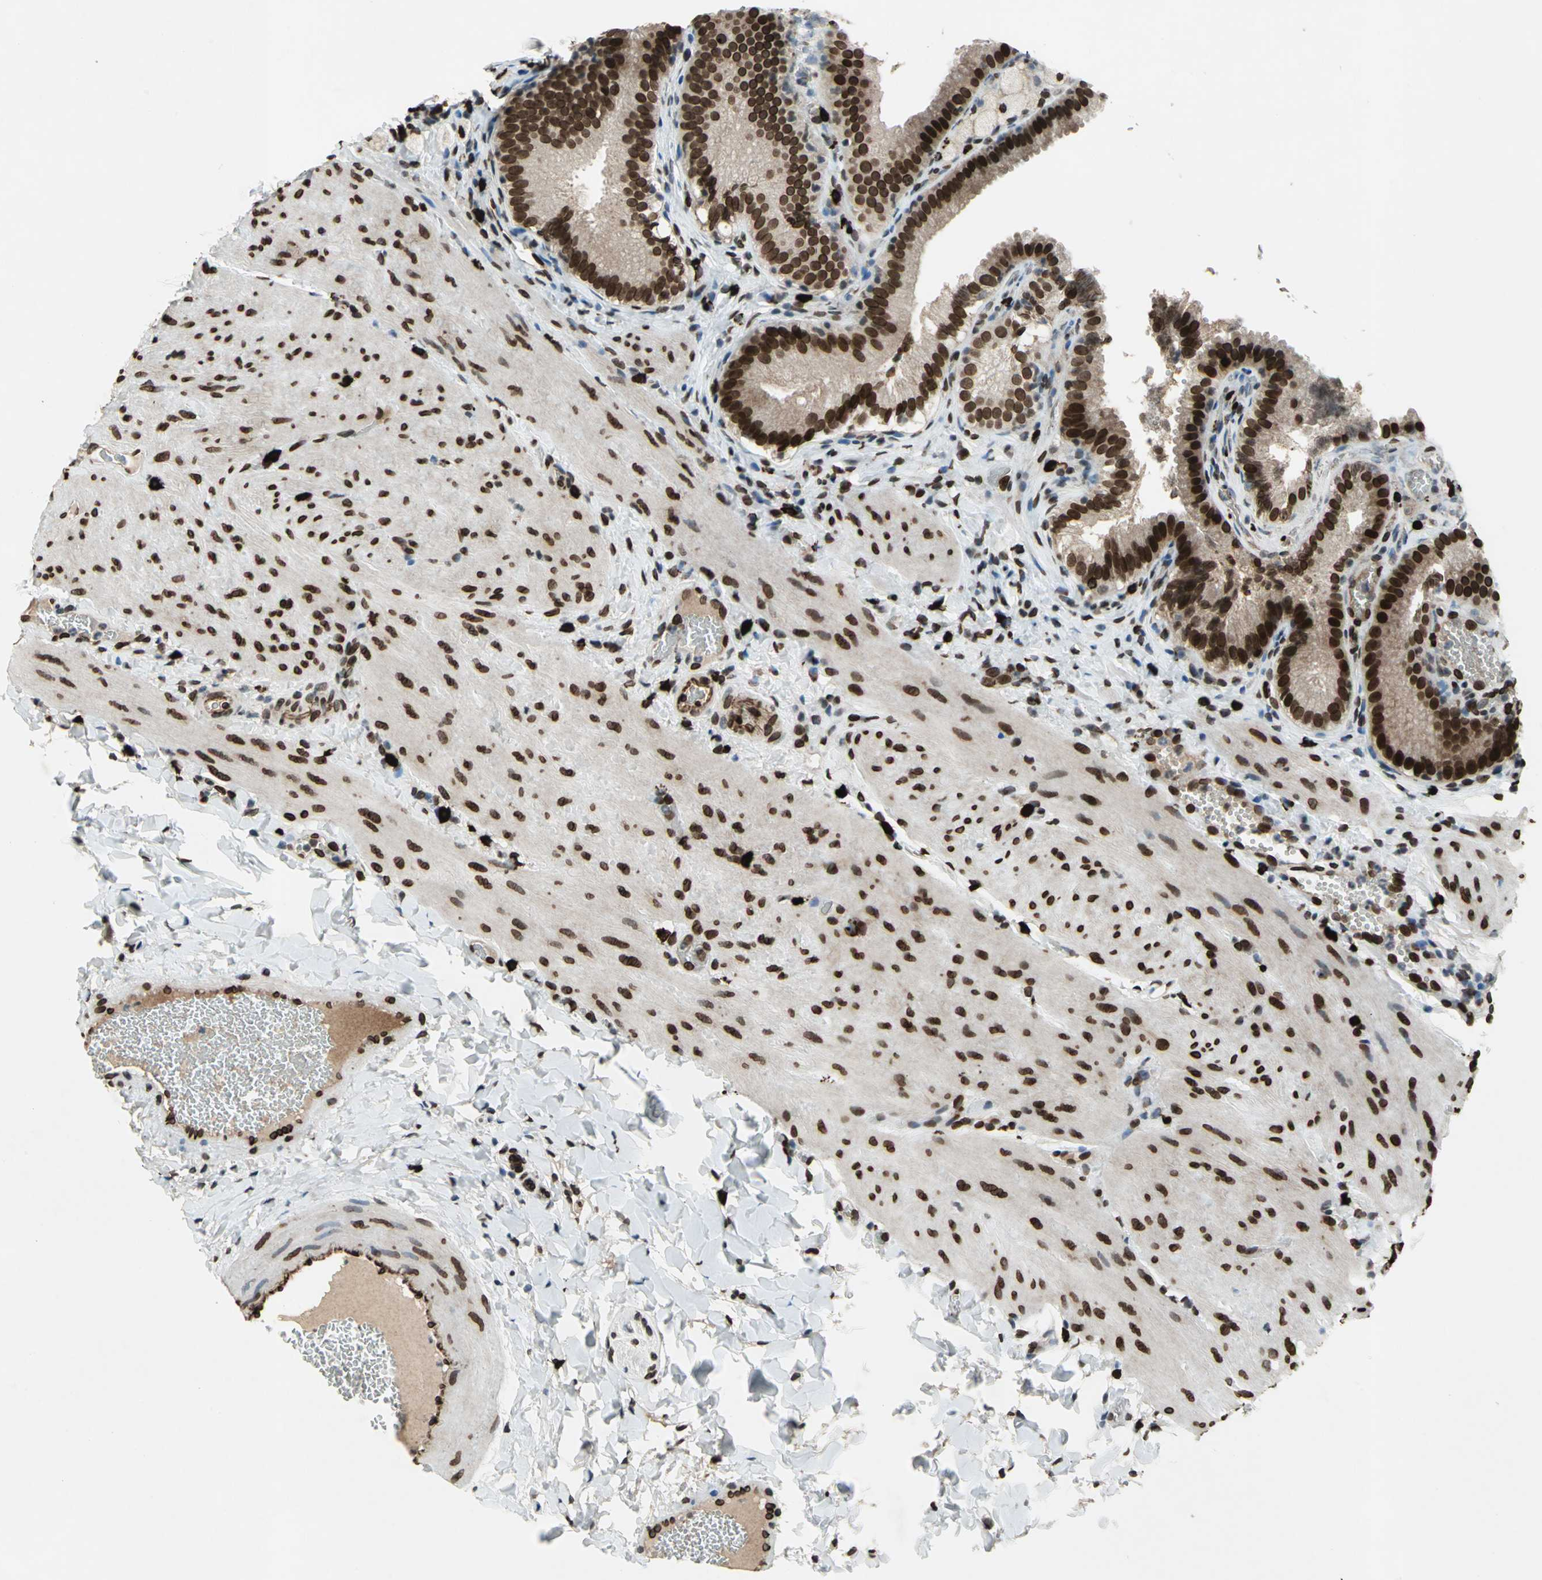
{"staining": {"intensity": "strong", "quantity": ">75%", "location": "cytoplasmic/membranous,nuclear"}, "tissue": "gallbladder", "cell_type": "Glandular cells", "image_type": "normal", "snomed": [{"axis": "morphology", "description": "Normal tissue, NOS"}, {"axis": "topography", "description": "Gallbladder"}], "caption": "The micrograph exhibits staining of benign gallbladder, revealing strong cytoplasmic/membranous,nuclear protein expression (brown color) within glandular cells. (brown staining indicates protein expression, while blue staining denotes nuclei).", "gene": "ISY1", "patient": {"sex": "female", "age": 24}}